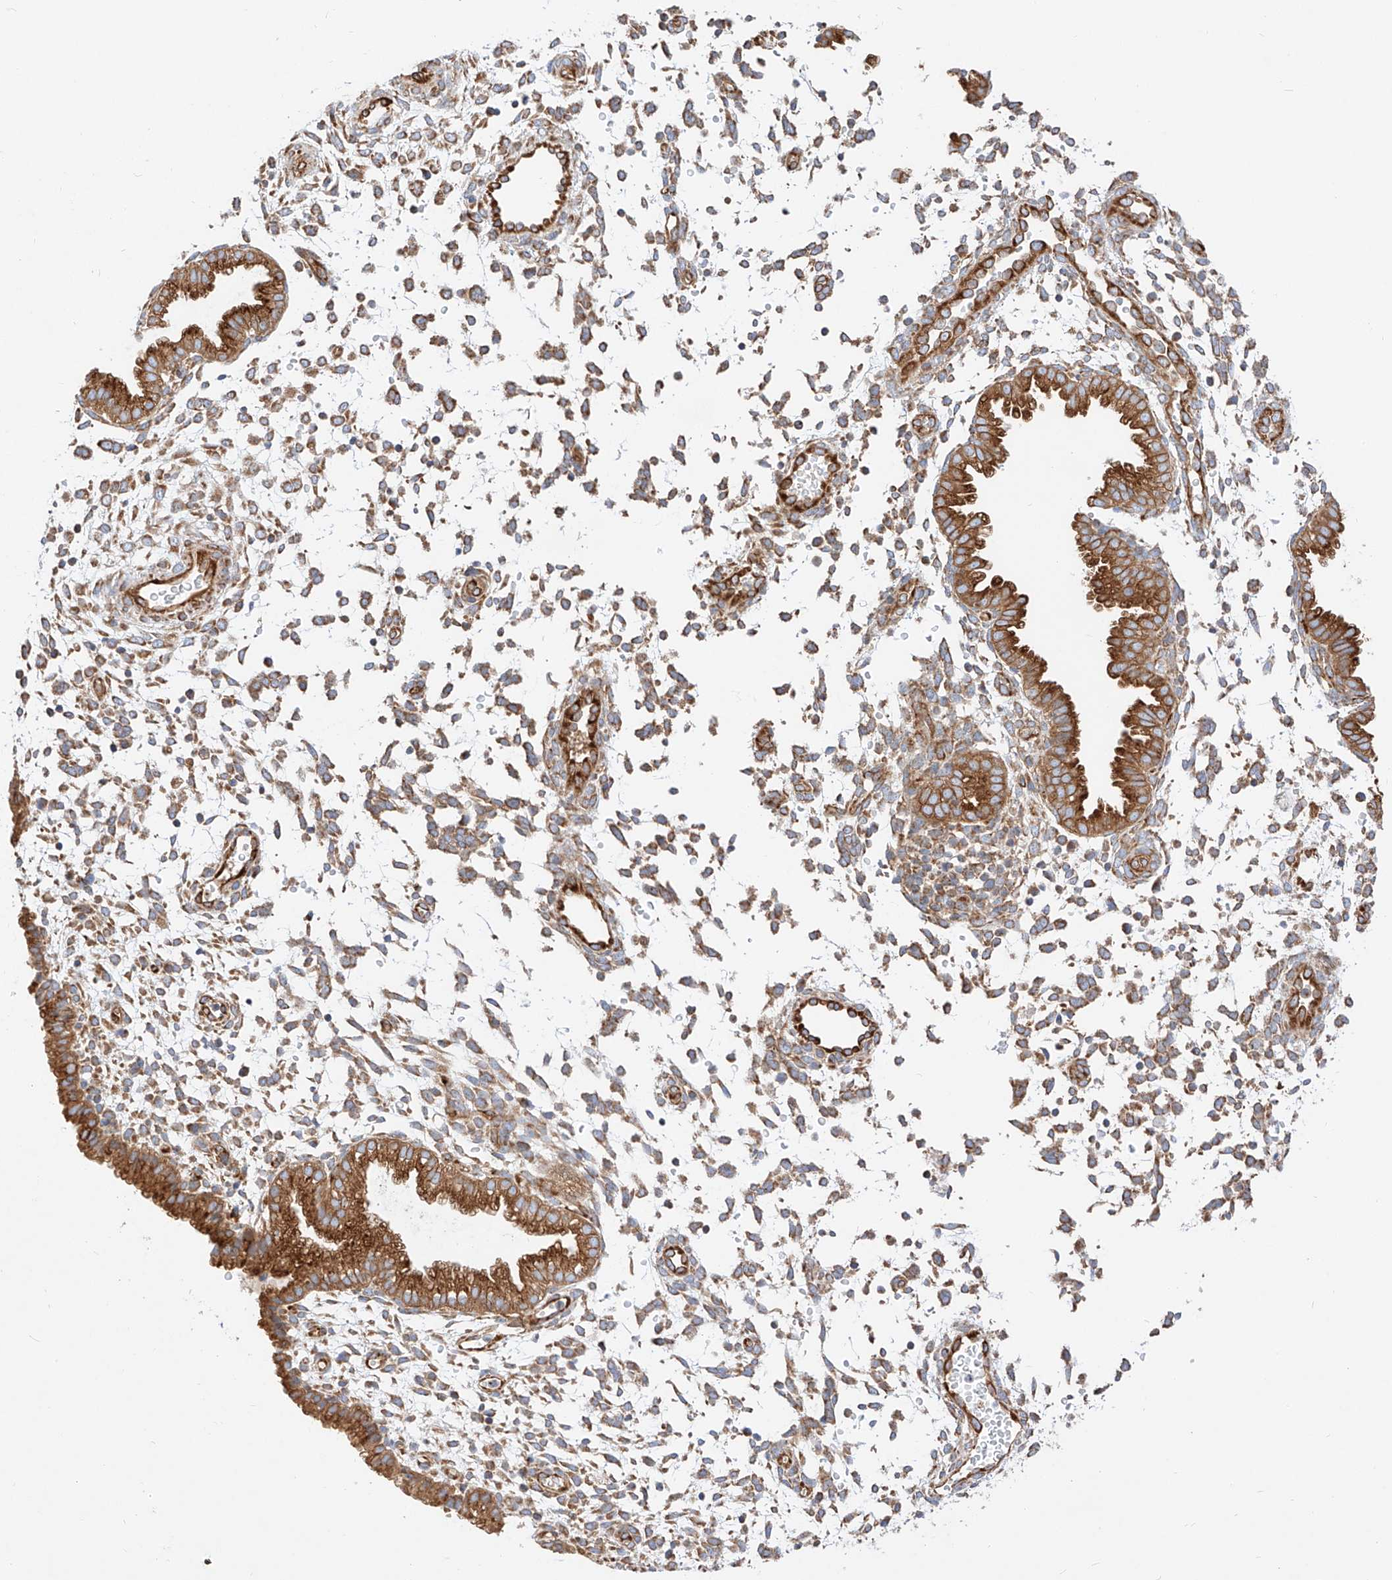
{"staining": {"intensity": "moderate", "quantity": ">75%", "location": "cytoplasmic/membranous"}, "tissue": "endometrium", "cell_type": "Cells in endometrial stroma", "image_type": "normal", "snomed": [{"axis": "morphology", "description": "Normal tissue, NOS"}, {"axis": "topography", "description": "Endometrium"}], "caption": "An immunohistochemistry histopathology image of benign tissue is shown. Protein staining in brown shows moderate cytoplasmic/membranous positivity in endometrium within cells in endometrial stroma. The staining was performed using DAB (3,3'-diaminobenzidine) to visualize the protein expression in brown, while the nuclei were stained in blue with hematoxylin (Magnification: 20x).", "gene": "CSGALNACT2", "patient": {"sex": "female", "age": 33}}